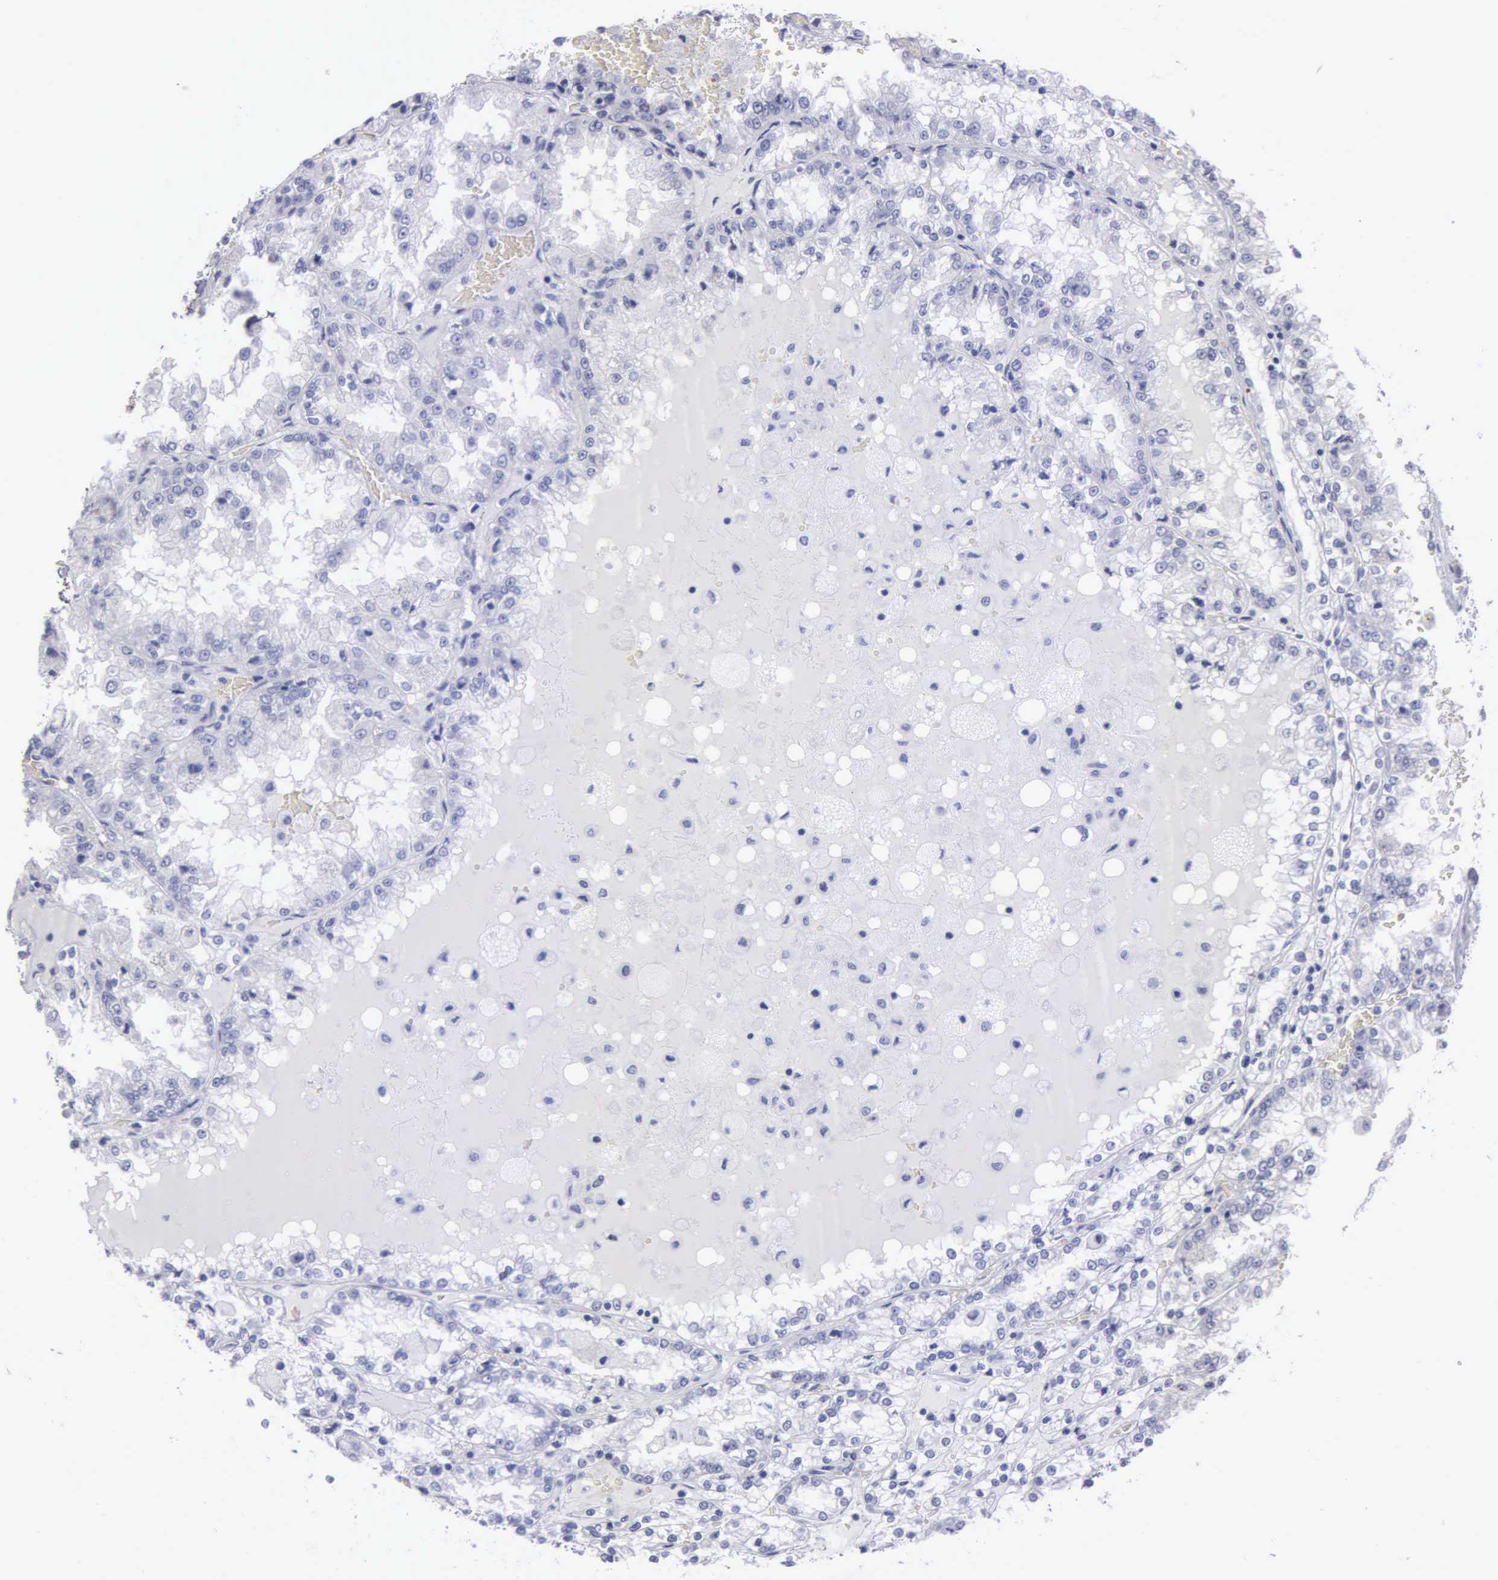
{"staining": {"intensity": "negative", "quantity": "none", "location": "none"}, "tissue": "renal cancer", "cell_type": "Tumor cells", "image_type": "cancer", "snomed": [{"axis": "morphology", "description": "Adenocarcinoma, NOS"}, {"axis": "topography", "description": "Kidney"}], "caption": "Immunohistochemistry (IHC) image of human renal cancer stained for a protein (brown), which displays no positivity in tumor cells.", "gene": "FBLN5", "patient": {"sex": "female", "age": 56}}